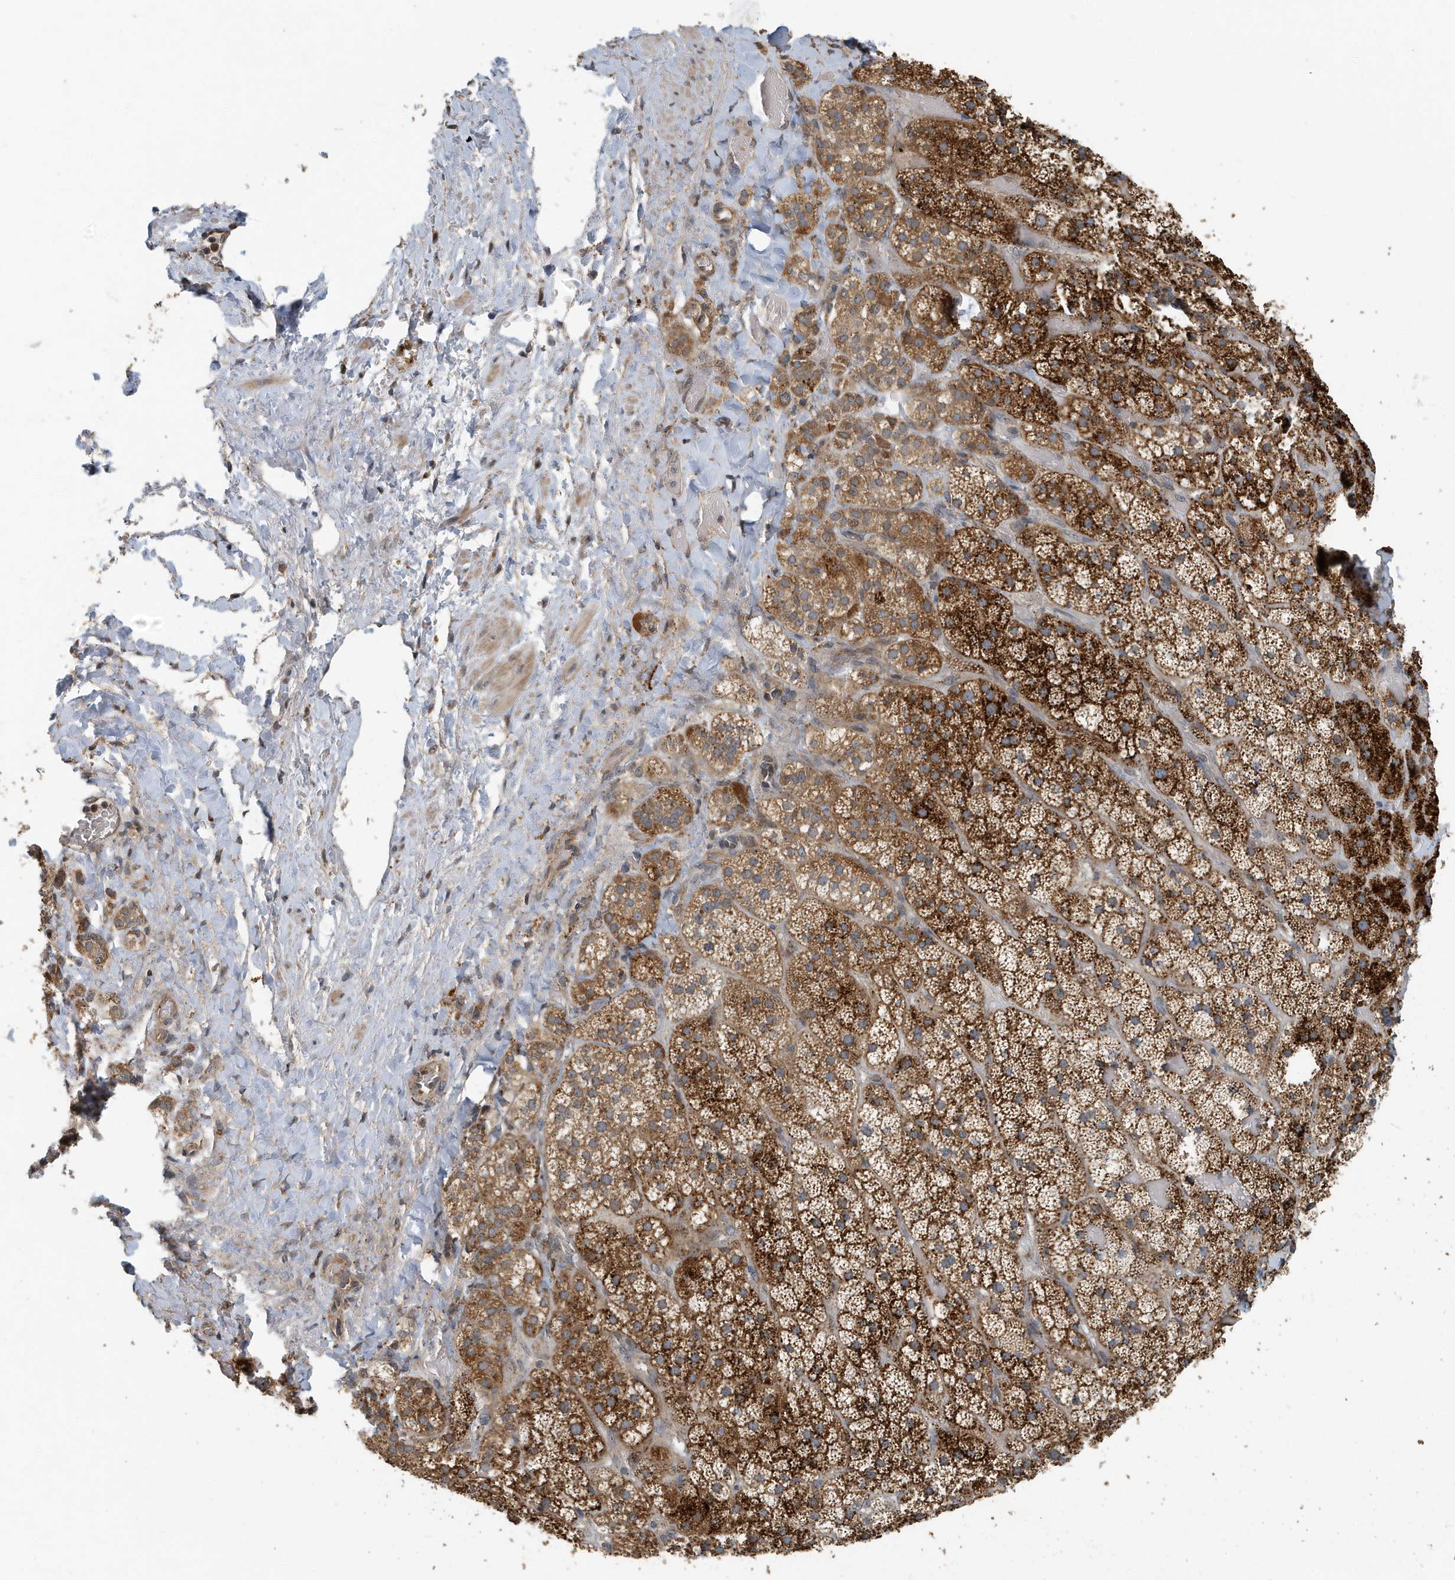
{"staining": {"intensity": "strong", "quantity": ">75%", "location": "cytoplasmic/membranous"}, "tissue": "adrenal gland", "cell_type": "Glandular cells", "image_type": "normal", "snomed": [{"axis": "morphology", "description": "Normal tissue, NOS"}, {"axis": "topography", "description": "Adrenal gland"}], "caption": "Protein expression analysis of benign human adrenal gland reveals strong cytoplasmic/membranous staining in about >75% of glandular cells.", "gene": "KIF15", "patient": {"sex": "male", "age": 57}}